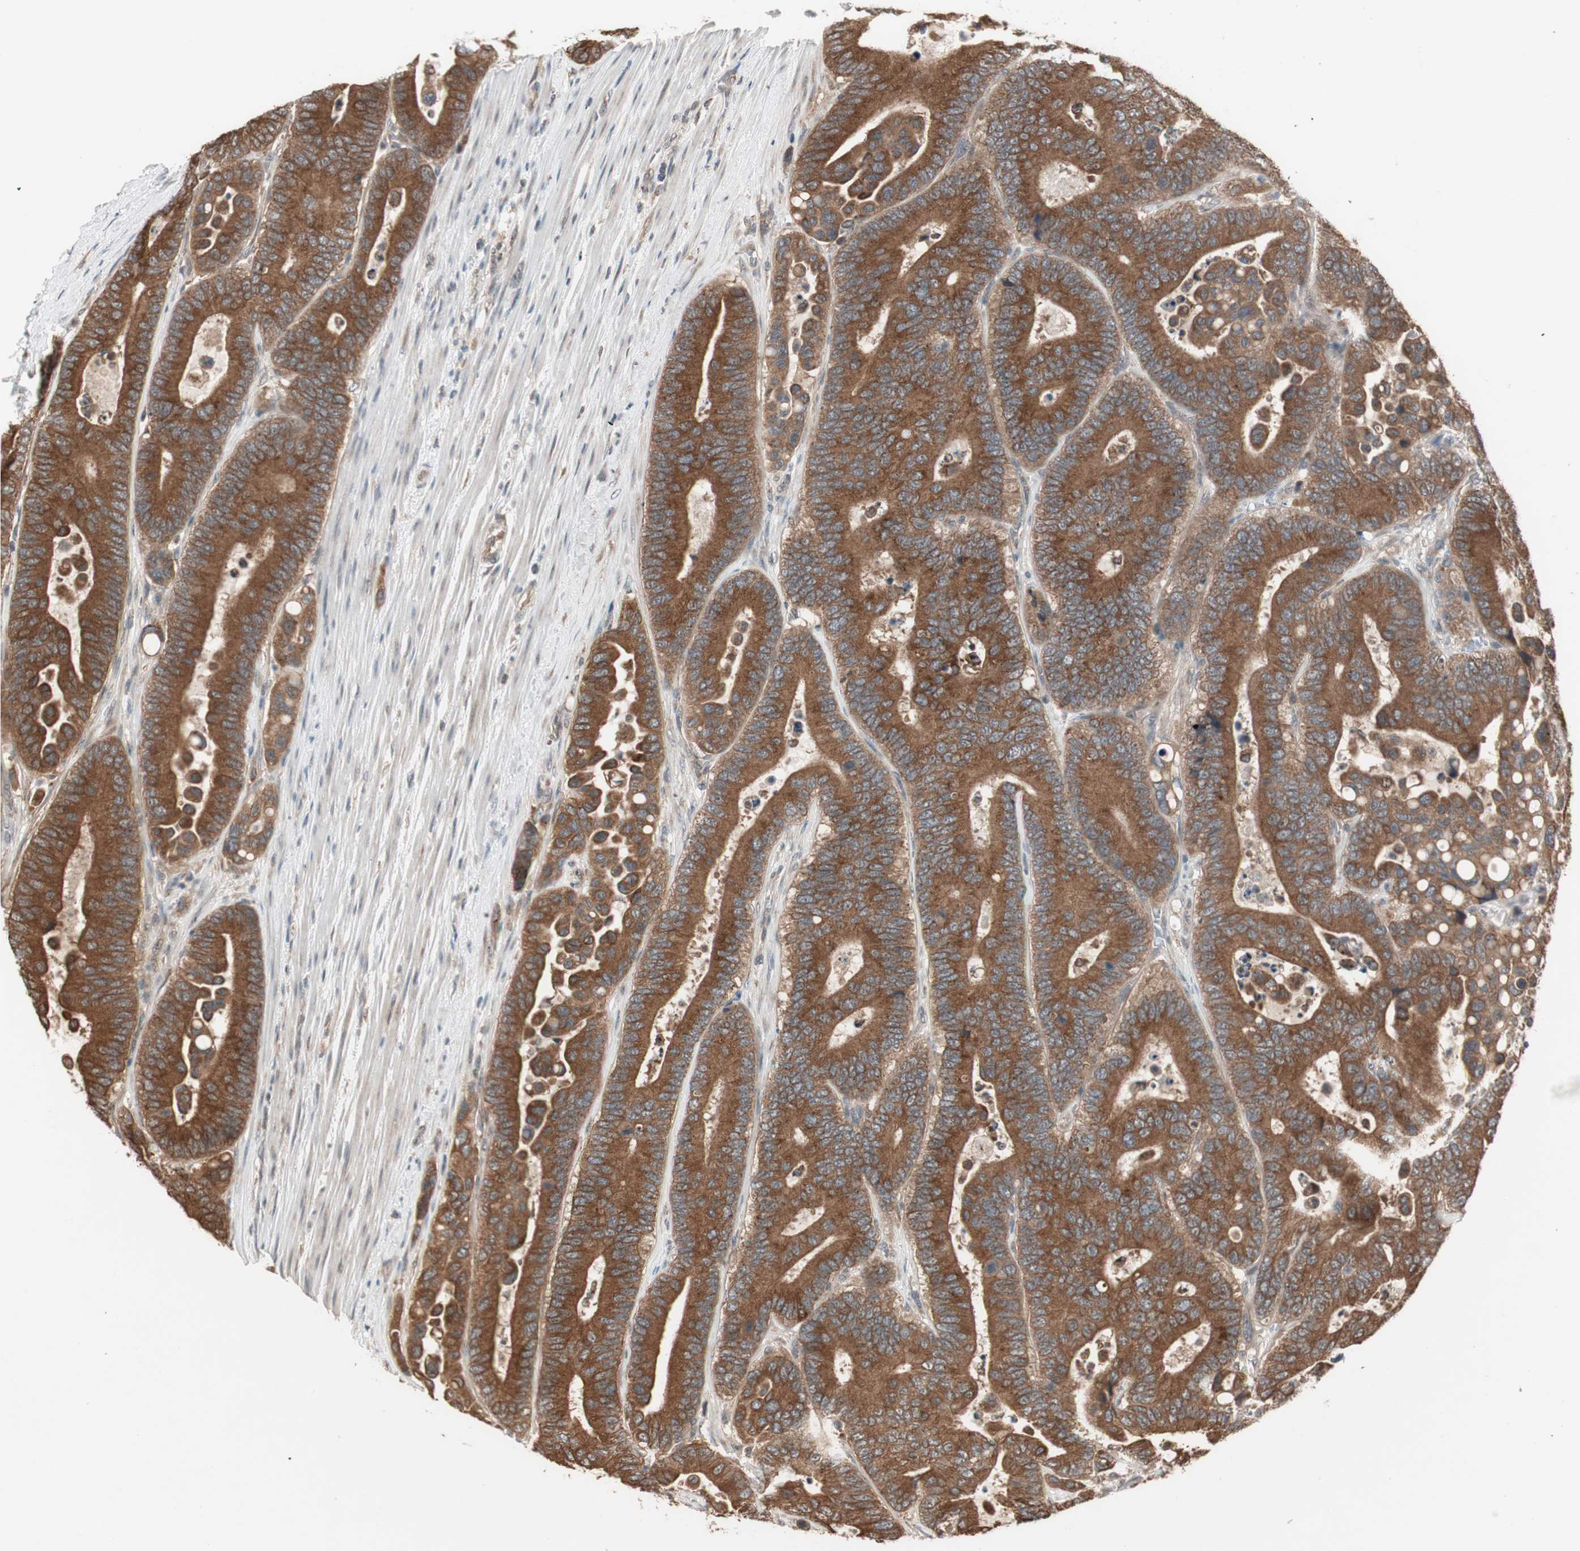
{"staining": {"intensity": "strong", "quantity": ">75%", "location": "cytoplasmic/membranous"}, "tissue": "colorectal cancer", "cell_type": "Tumor cells", "image_type": "cancer", "snomed": [{"axis": "morphology", "description": "Normal tissue, NOS"}, {"axis": "morphology", "description": "Adenocarcinoma, NOS"}, {"axis": "topography", "description": "Colon"}], "caption": "Human colorectal adenocarcinoma stained for a protein (brown) demonstrates strong cytoplasmic/membranous positive staining in about >75% of tumor cells.", "gene": "FBXO5", "patient": {"sex": "male", "age": 82}}